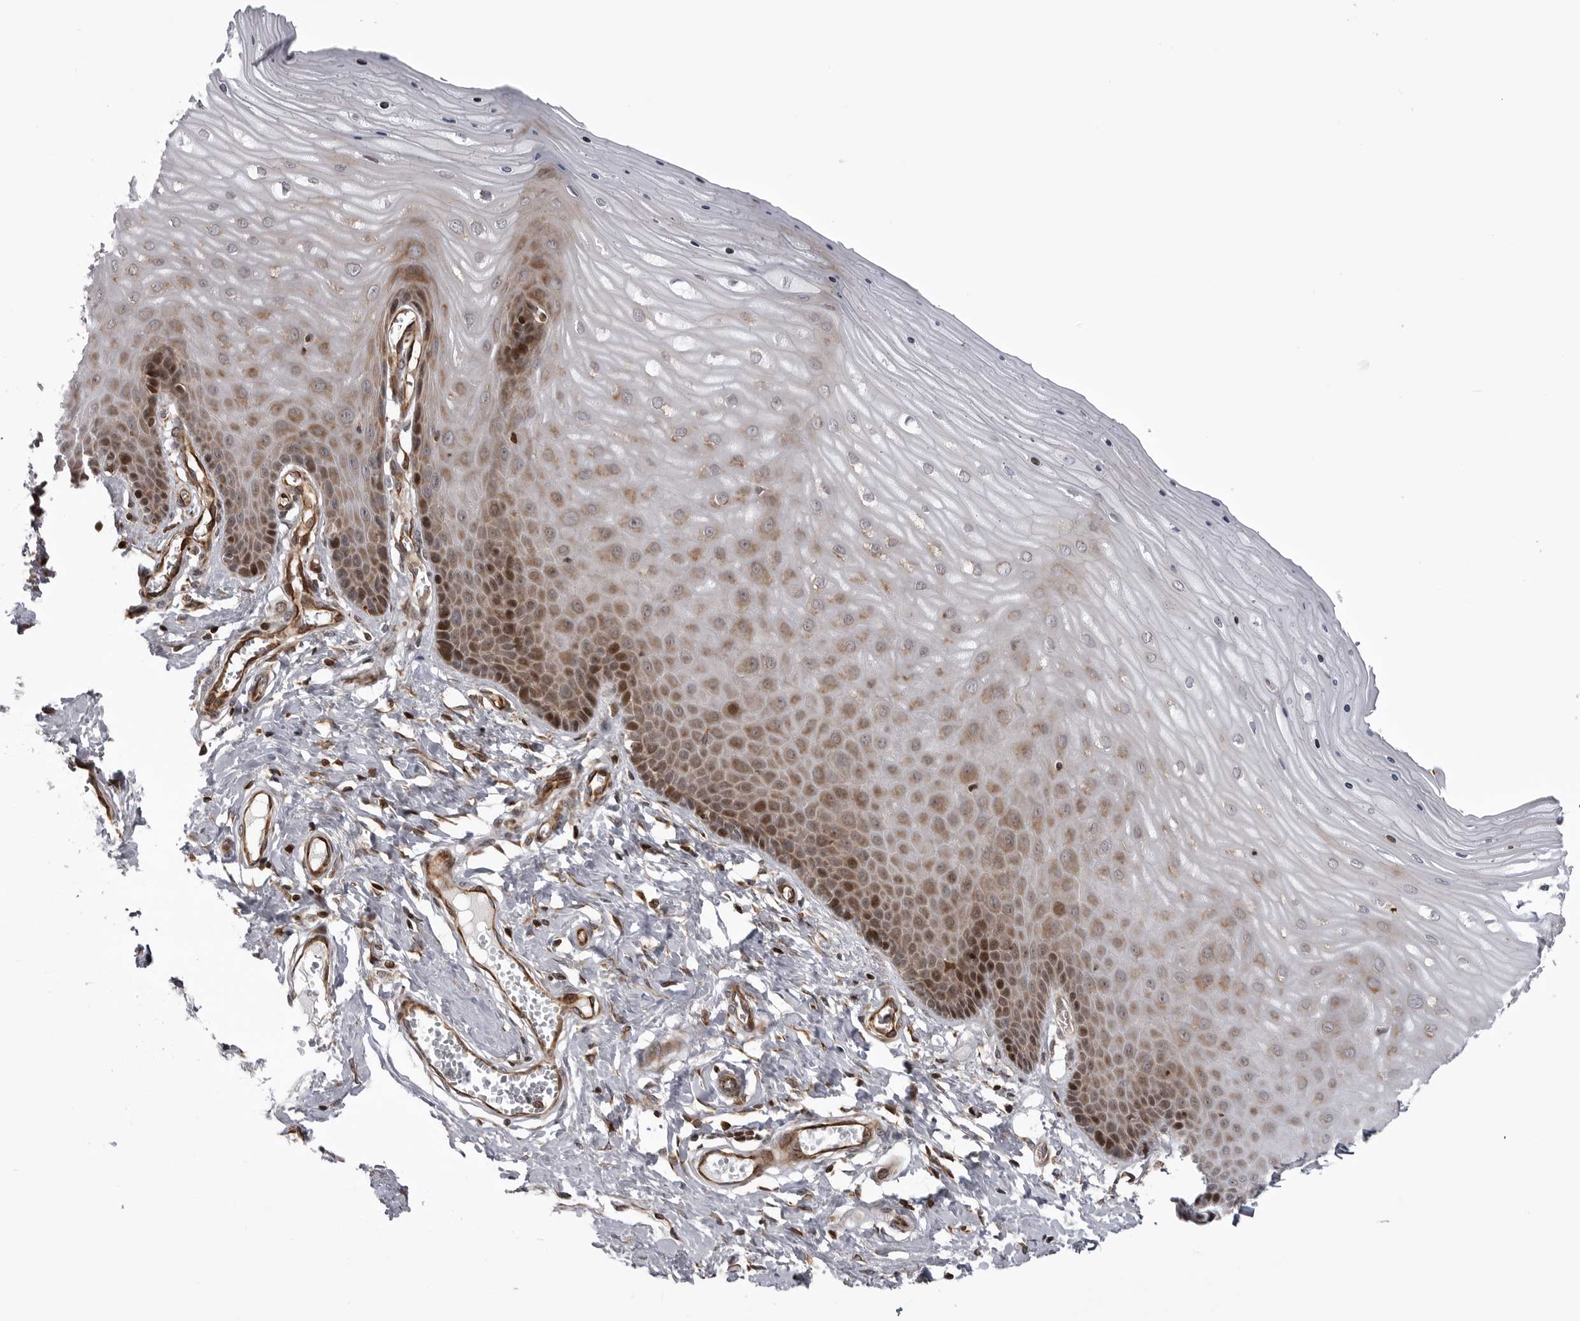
{"staining": {"intensity": "moderate", "quantity": "<25%", "location": "cytoplasmic/membranous"}, "tissue": "cervix", "cell_type": "Glandular cells", "image_type": "normal", "snomed": [{"axis": "morphology", "description": "Normal tissue, NOS"}, {"axis": "topography", "description": "Cervix"}], "caption": "High-power microscopy captured an IHC histopathology image of normal cervix, revealing moderate cytoplasmic/membranous expression in about <25% of glandular cells.", "gene": "ABL1", "patient": {"sex": "female", "age": 55}}